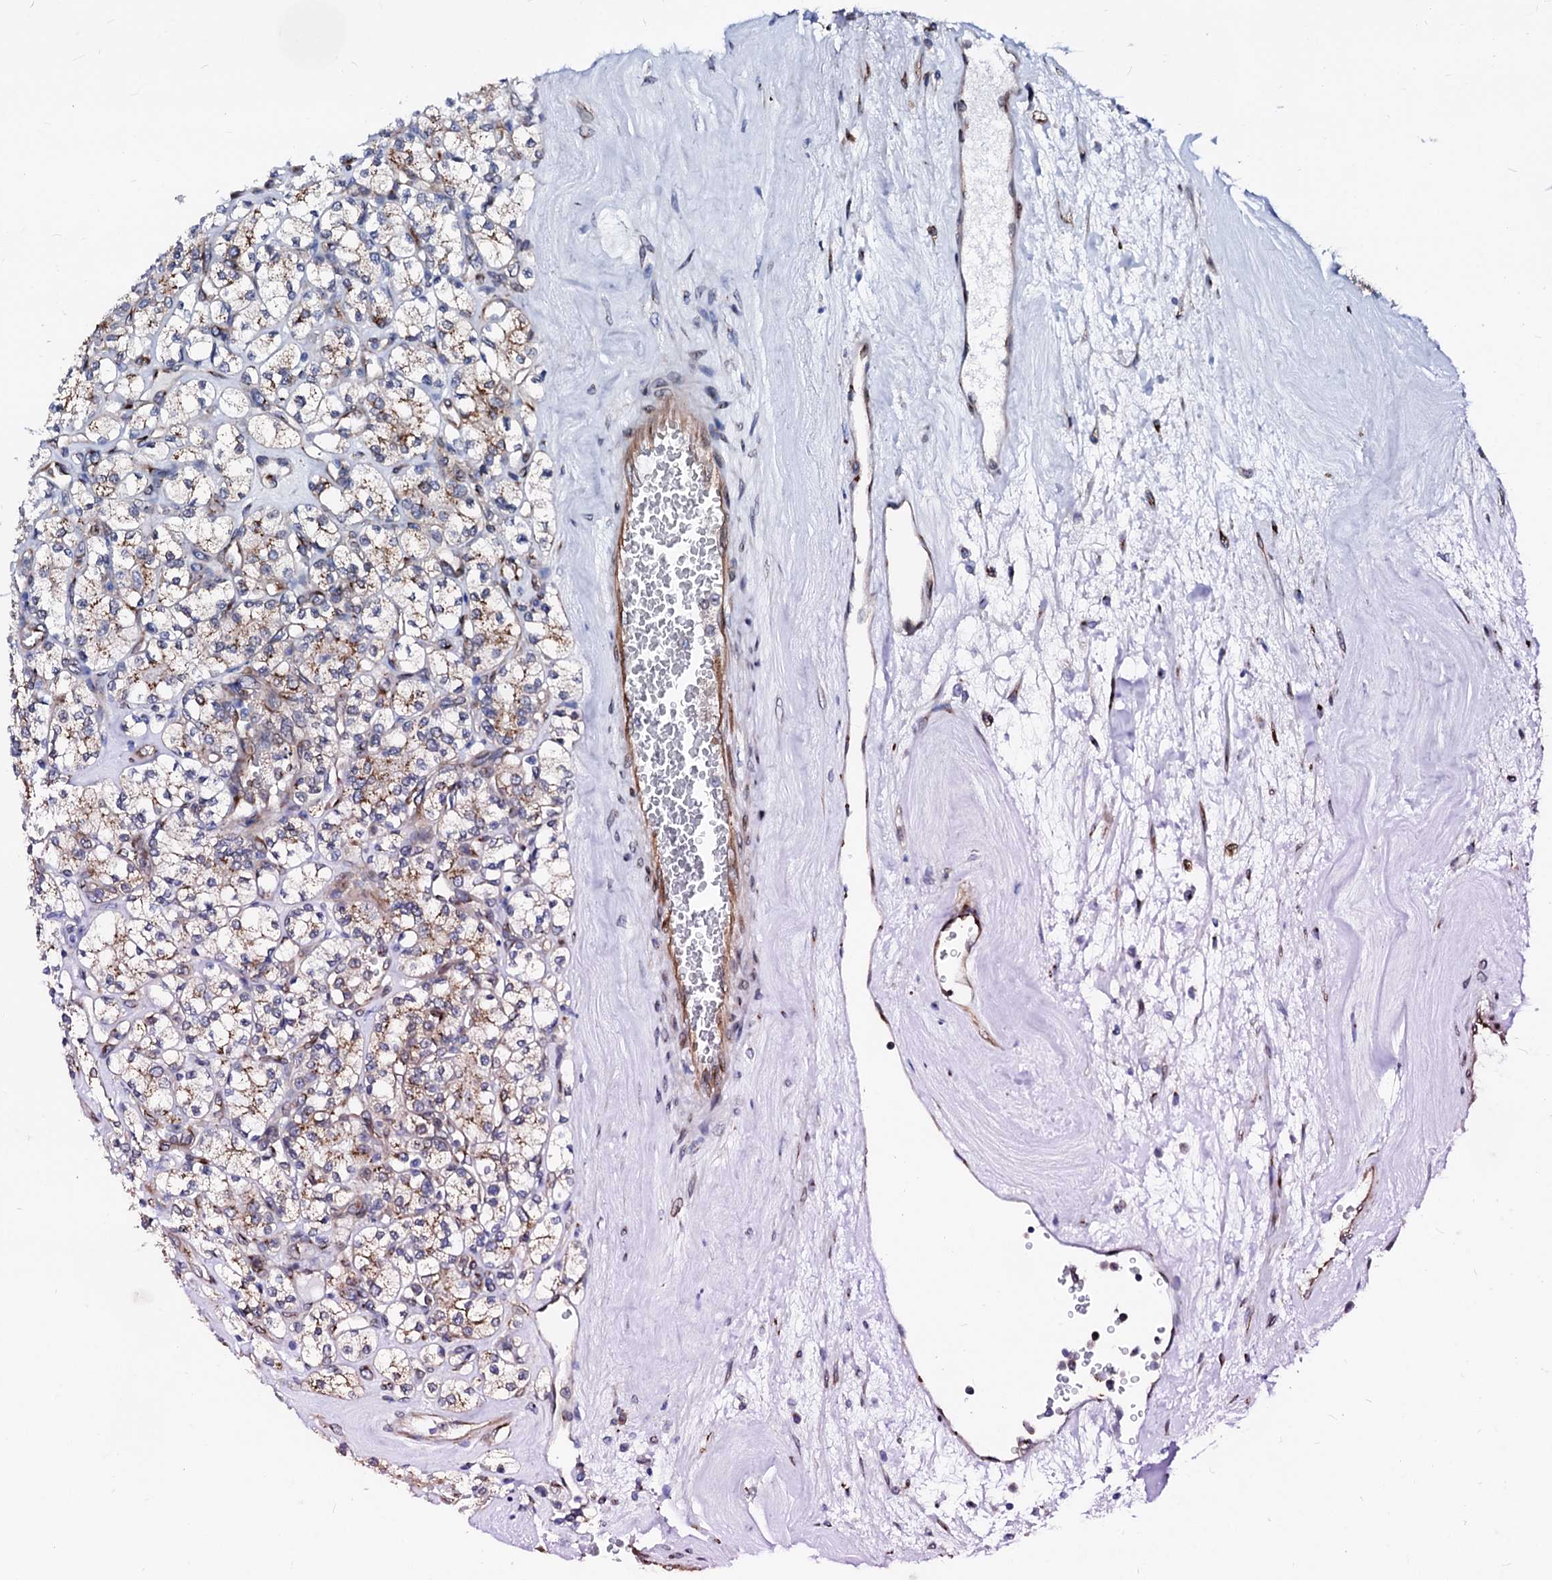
{"staining": {"intensity": "weak", "quantity": ">75%", "location": "cytoplasmic/membranous"}, "tissue": "renal cancer", "cell_type": "Tumor cells", "image_type": "cancer", "snomed": [{"axis": "morphology", "description": "Adenocarcinoma, NOS"}, {"axis": "topography", "description": "Kidney"}], "caption": "Human renal cancer stained with a brown dye shows weak cytoplasmic/membranous positive expression in about >75% of tumor cells.", "gene": "TMCO3", "patient": {"sex": "male", "age": 77}}